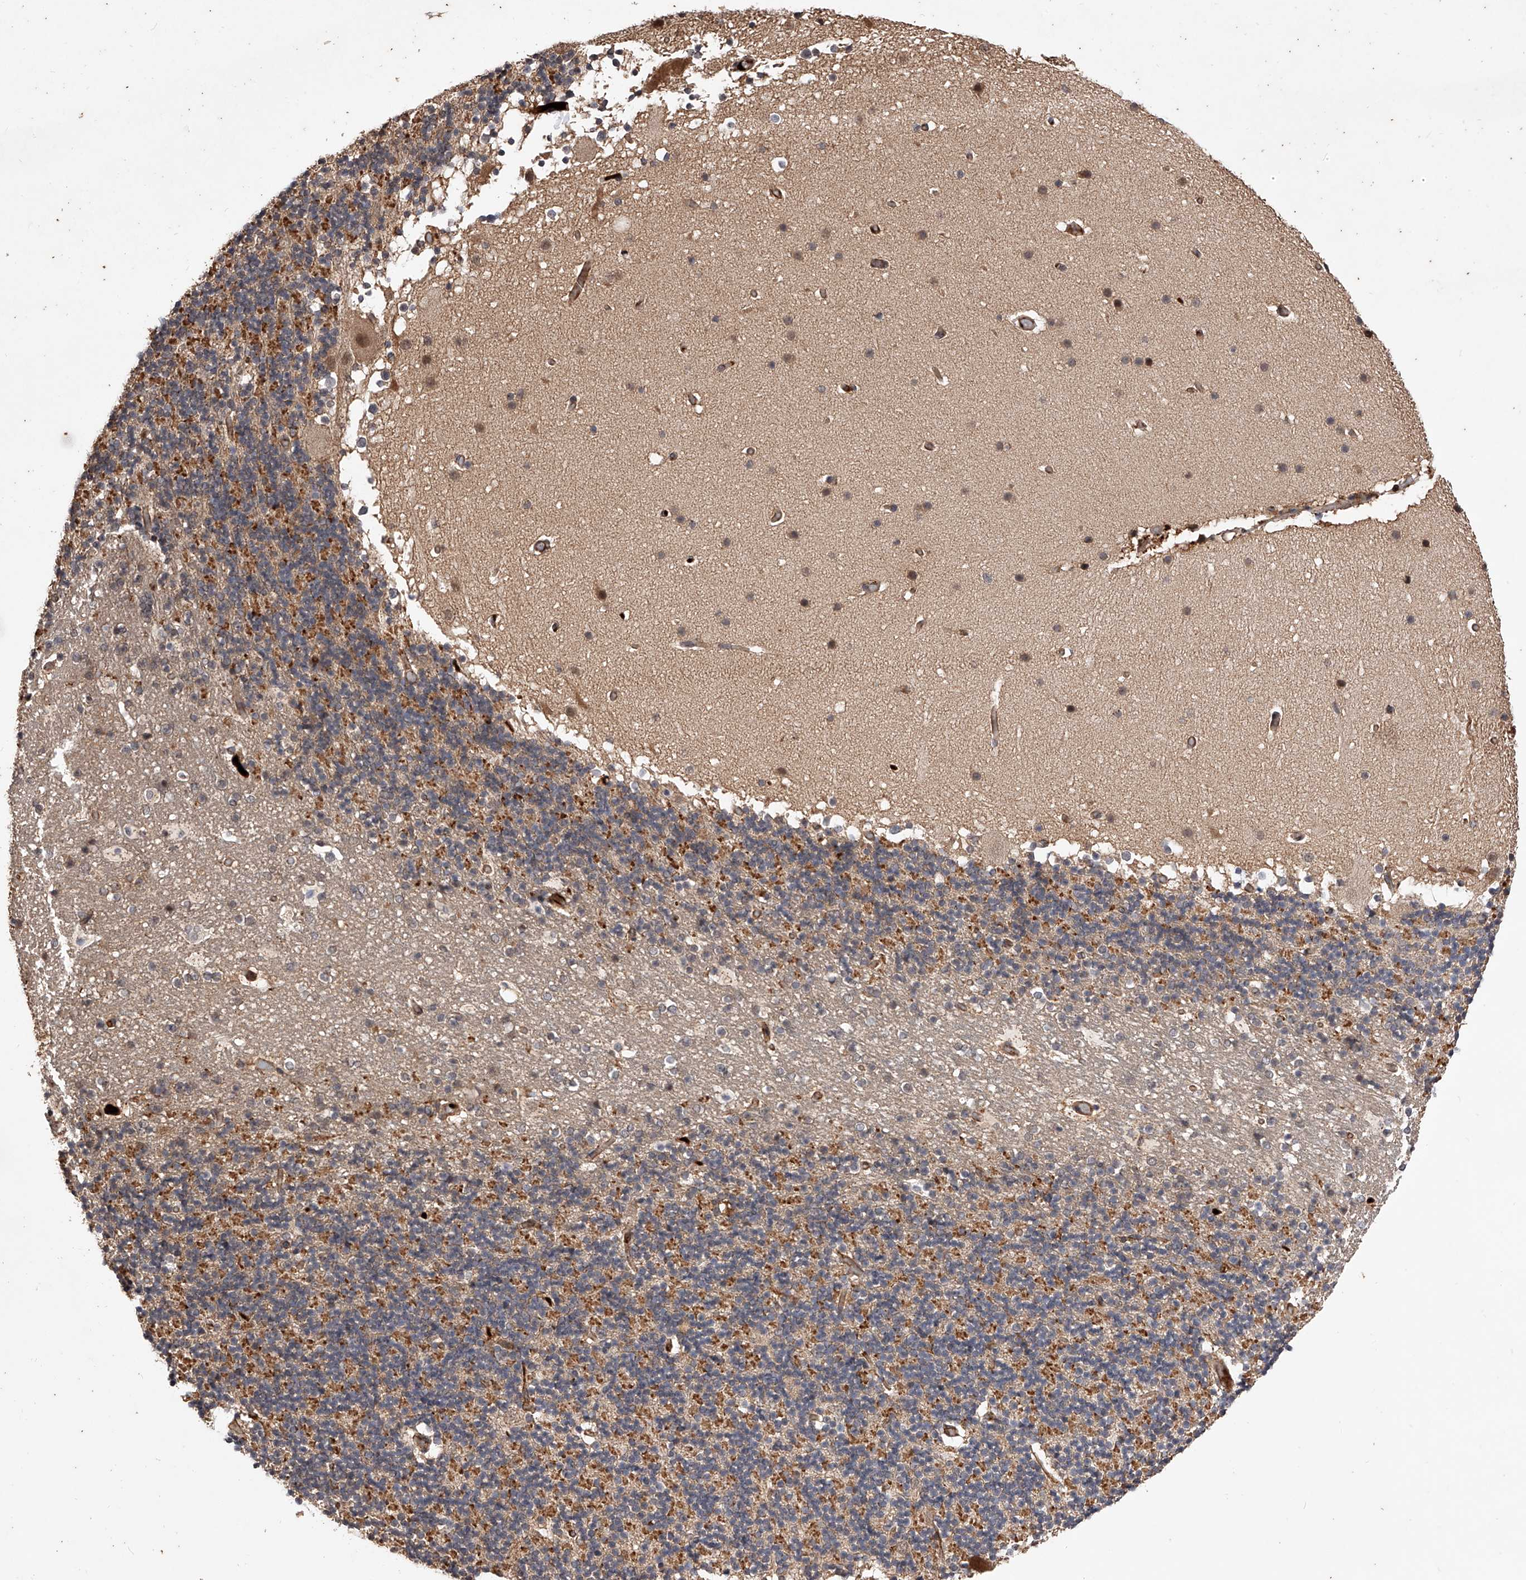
{"staining": {"intensity": "moderate", "quantity": "25%-75%", "location": "cytoplasmic/membranous"}, "tissue": "cerebellum", "cell_type": "Cells in granular layer", "image_type": "normal", "snomed": [{"axis": "morphology", "description": "Normal tissue, NOS"}, {"axis": "topography", "description": "Cerebellum"}], "caption": "Immunohistochemical staining of unremarkable cerebellum displays 25%-75% levels of moderate cytoplasmic/membranous protein staining in approximately 25%-75% of cells in granular layer.", "gene": "CFAP410", "patient": {"sex": "male", "age": 57}}